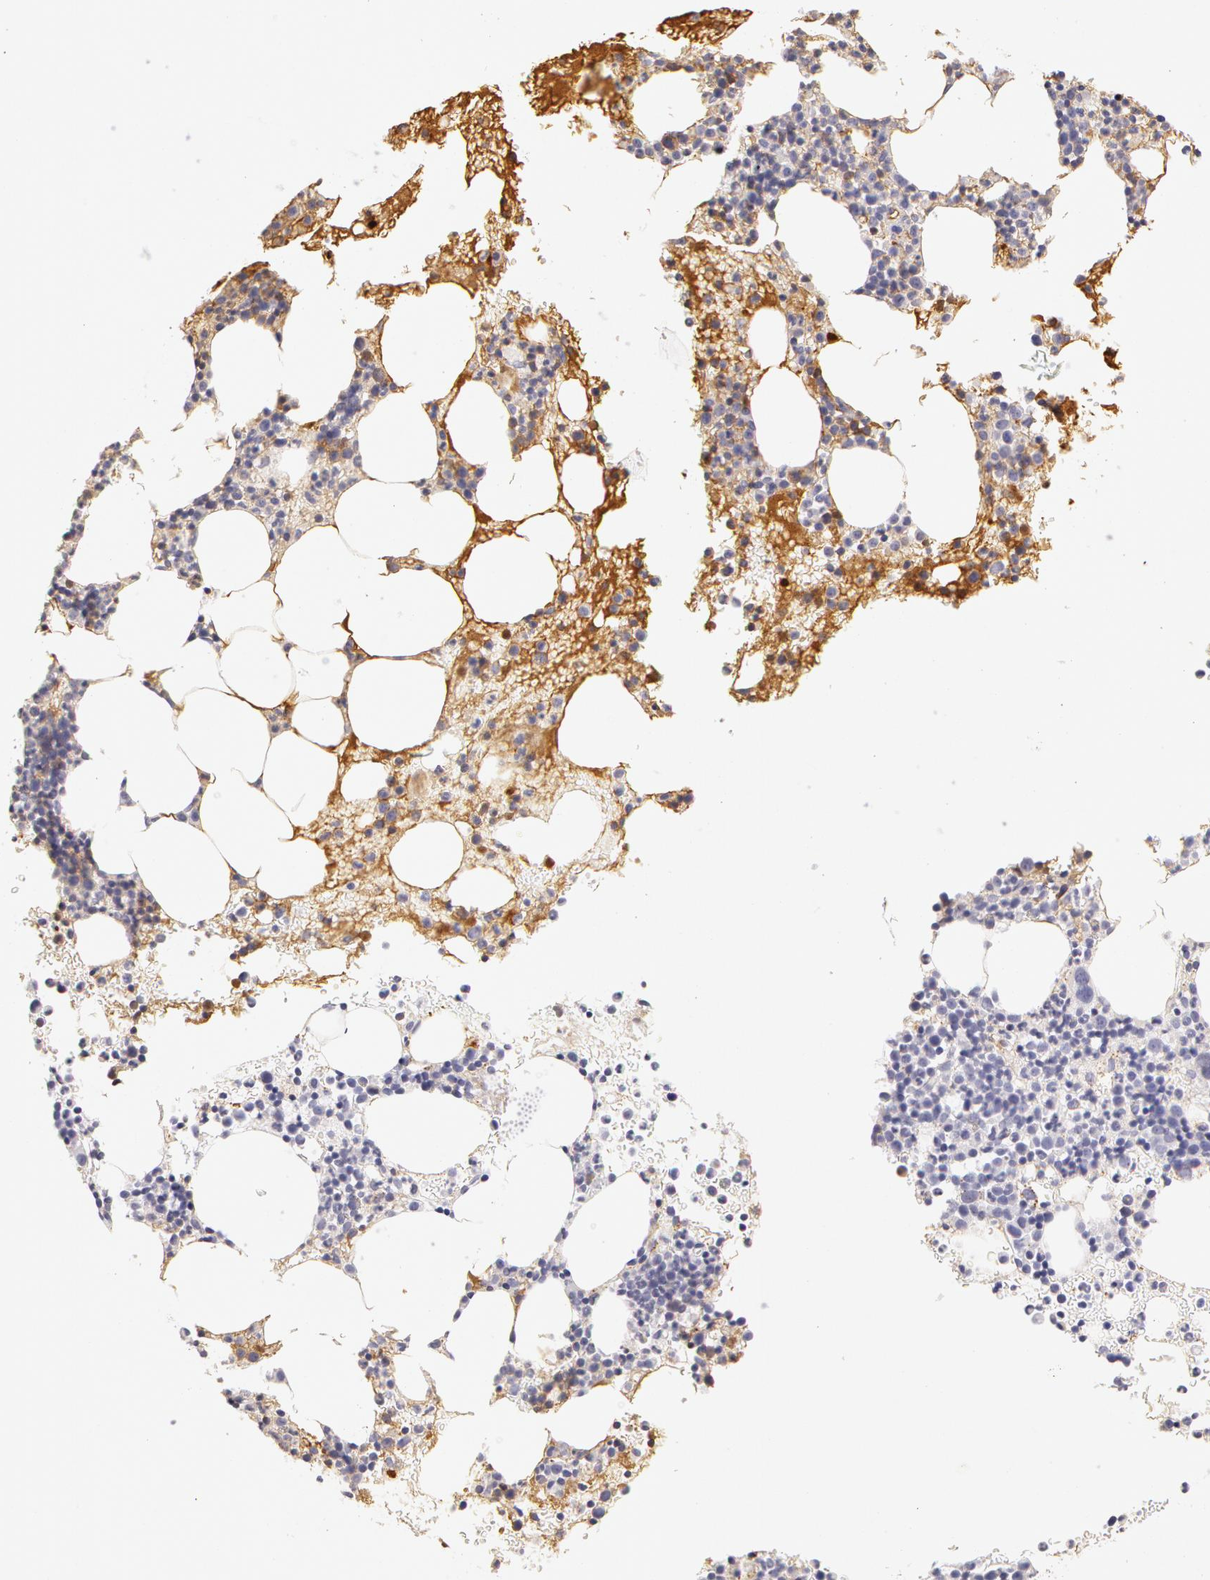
{"staining": {"intensity": "moderate", "quantity": "<25%", "location": "cytoplasmic/membranous,nuclear"}, "tissue": "bone marrow", "cell_type": "Hematopoietic cells", "image_type": "normal", "snomed": [{"axis": "morphology", "description": "Normal tissue, NOS"}, {"axis": "topography", "description": "Bone marrow"}], "caption": "A high-resolution photomicrograph shows IHC staining of benign bone marrow, which displays moderate cytoplasmic/membranous,nuclear positivity in about <25% of hematopoietic cells. The staining was performed using DAB (3,3'-diaminobenzidine), with brown indicating positive protein expression. Nuclei are stained blue with hematoxylin.", "gene": "AHSG", "patient": {"sex": "female", "age": 88}}